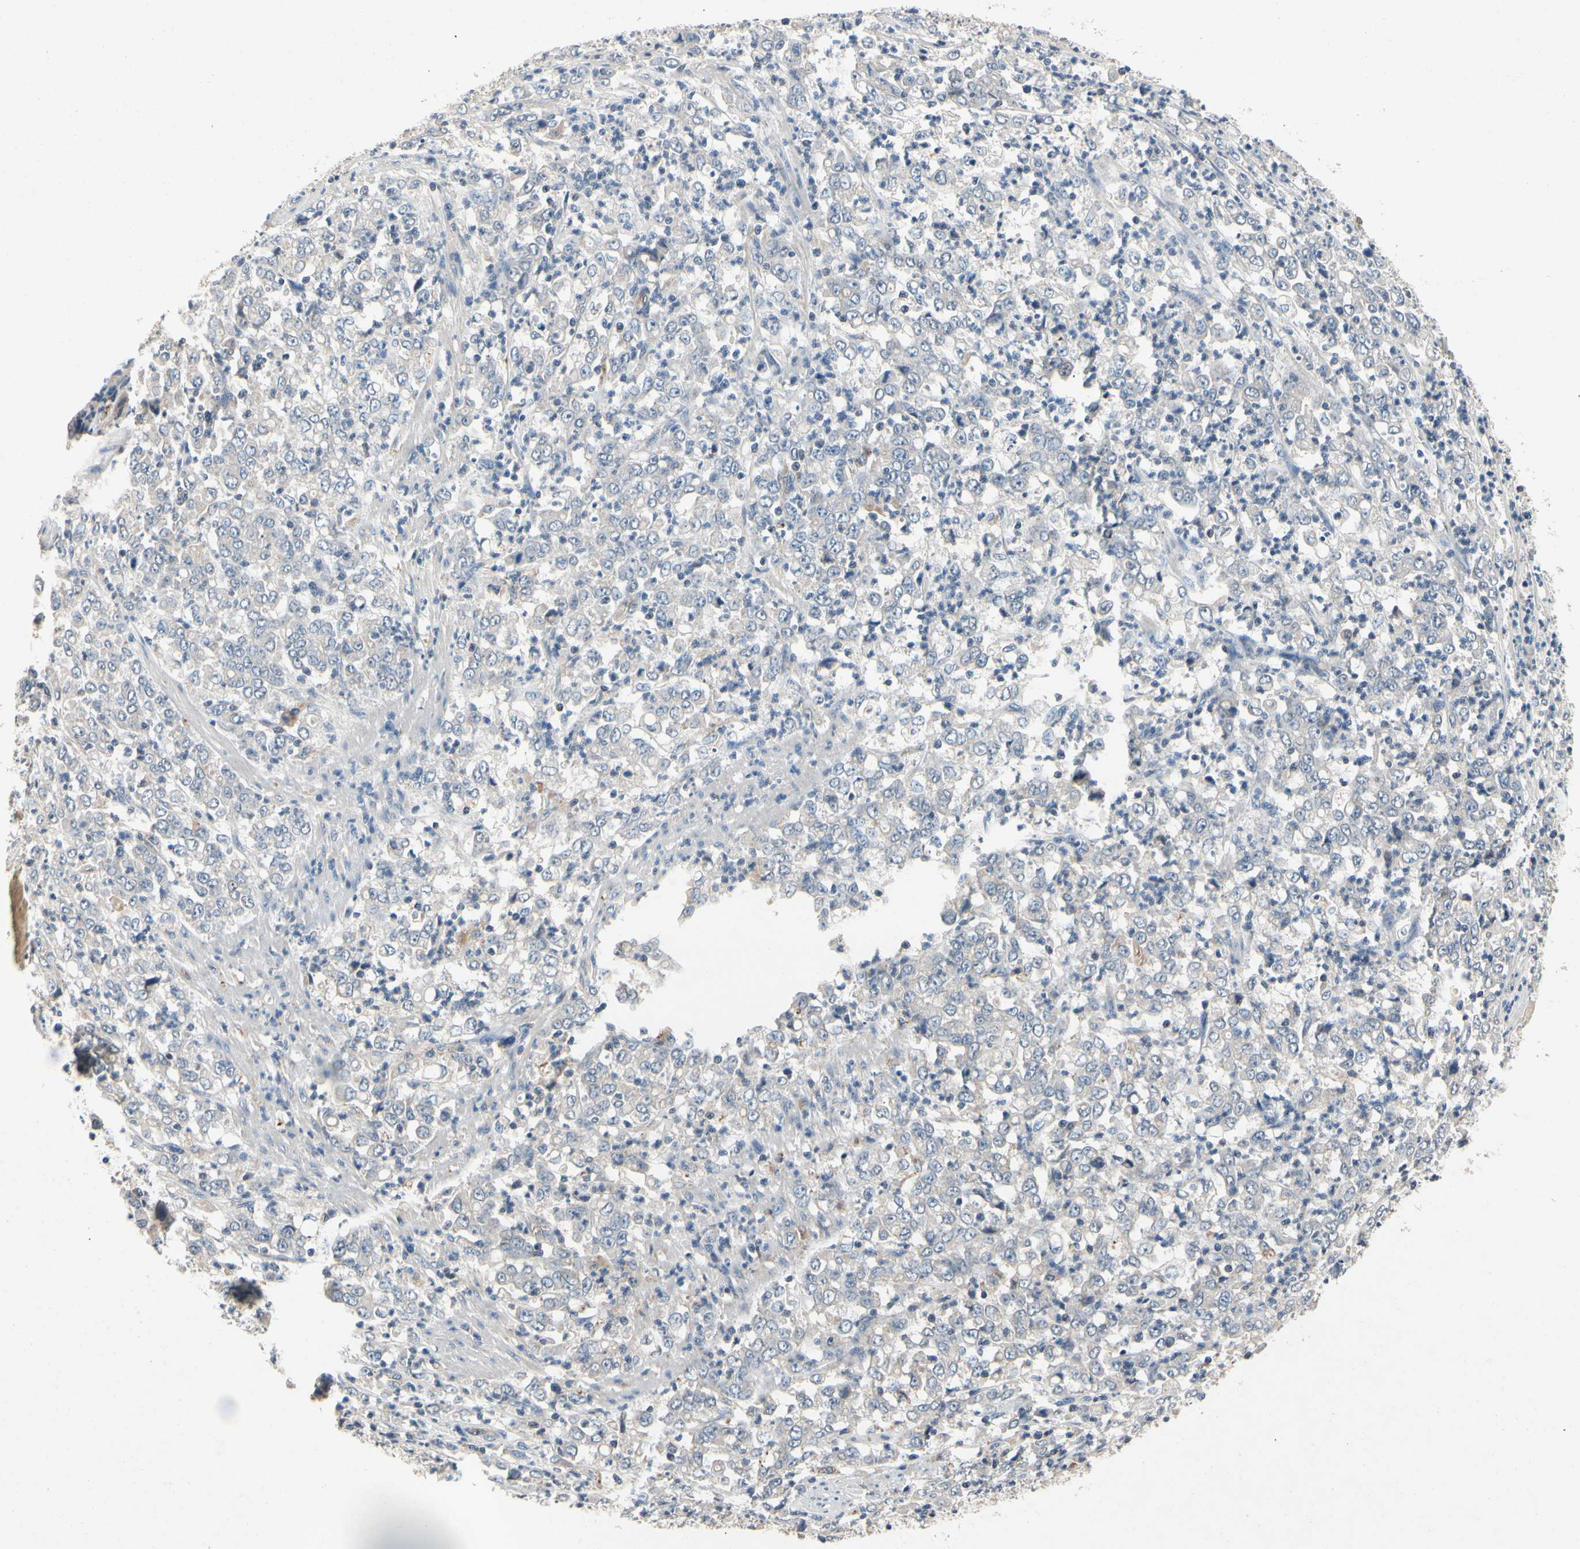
{"staining": {"intensity": "negative", "quantity": "none", "location": "none"}, "tissue": "stomach cancer", "cell_type": "Tumor cells", "image_type": "cancer", "snomed": [{"axis": "morphology", "description": "Adenocarcinoma, NOS"}, {"axis": "topography", "description": "Stomach, lower"}], "caption": "Tumor cells are negative for protein expression in human stomach cancer (adenocarcinoma).", "gene": "ALPL", "patient": {"sex": "female", "age": 71}}